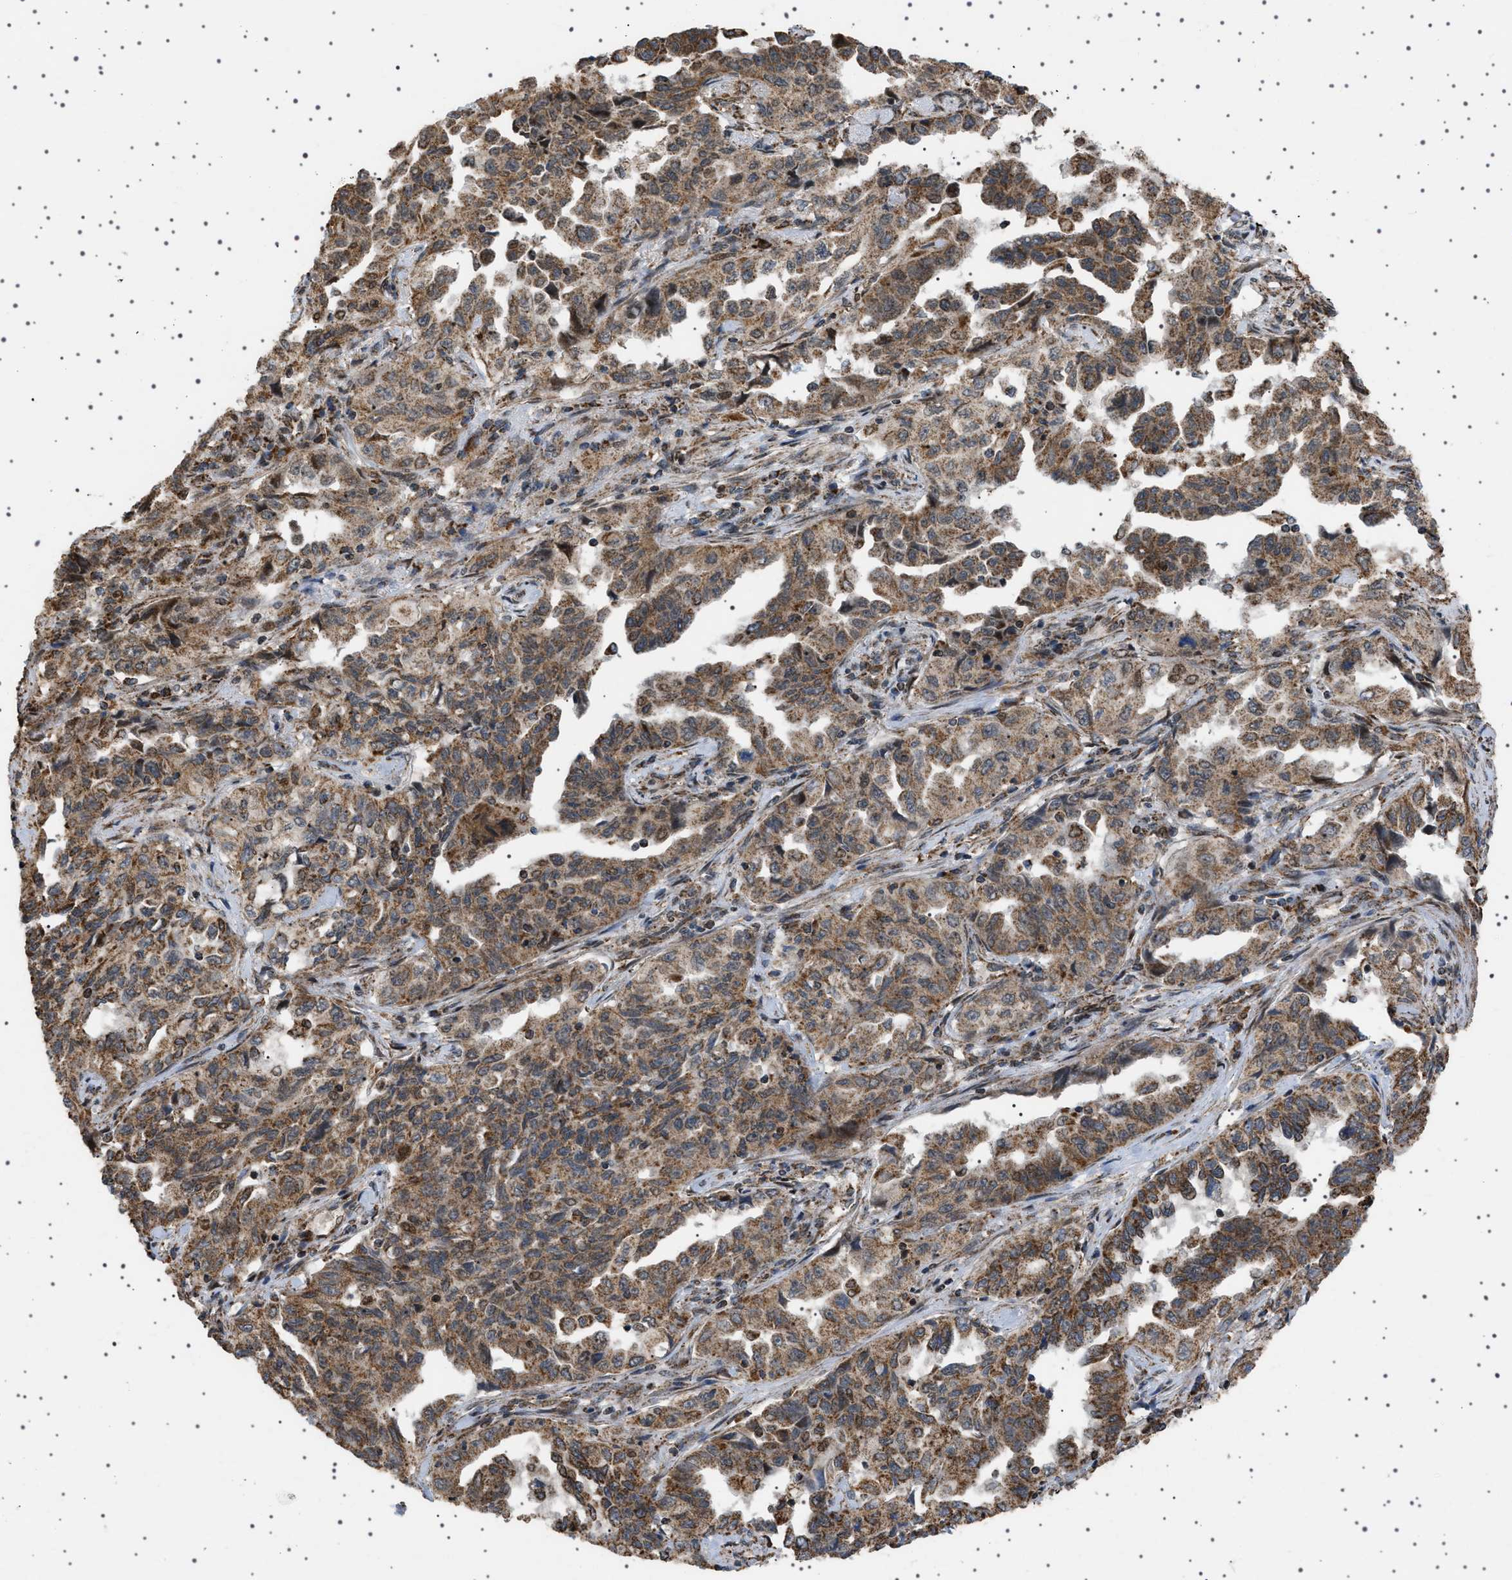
{"staining": {"intensity": "moderate", "quantity": ">75%", "location": "cytoplasmic/membranous"}, "tissue": "lung cancer", "cell_type": "Tumor cells", "image_type": "cancer", "snomed": [{"axis": "morphology", "description": "Adenocarcinoma, NOS"}, {"axis": "topography", "description": "Lung"}], "caption": "Protein analysis of lung cancer (adenocarcinoma) tissue reveals moderate cytoplasmic/membranous positivity in approximately >75% of tumor cells.", "gene": "MELK", "patient": {"sex": "female", "age": 51}}